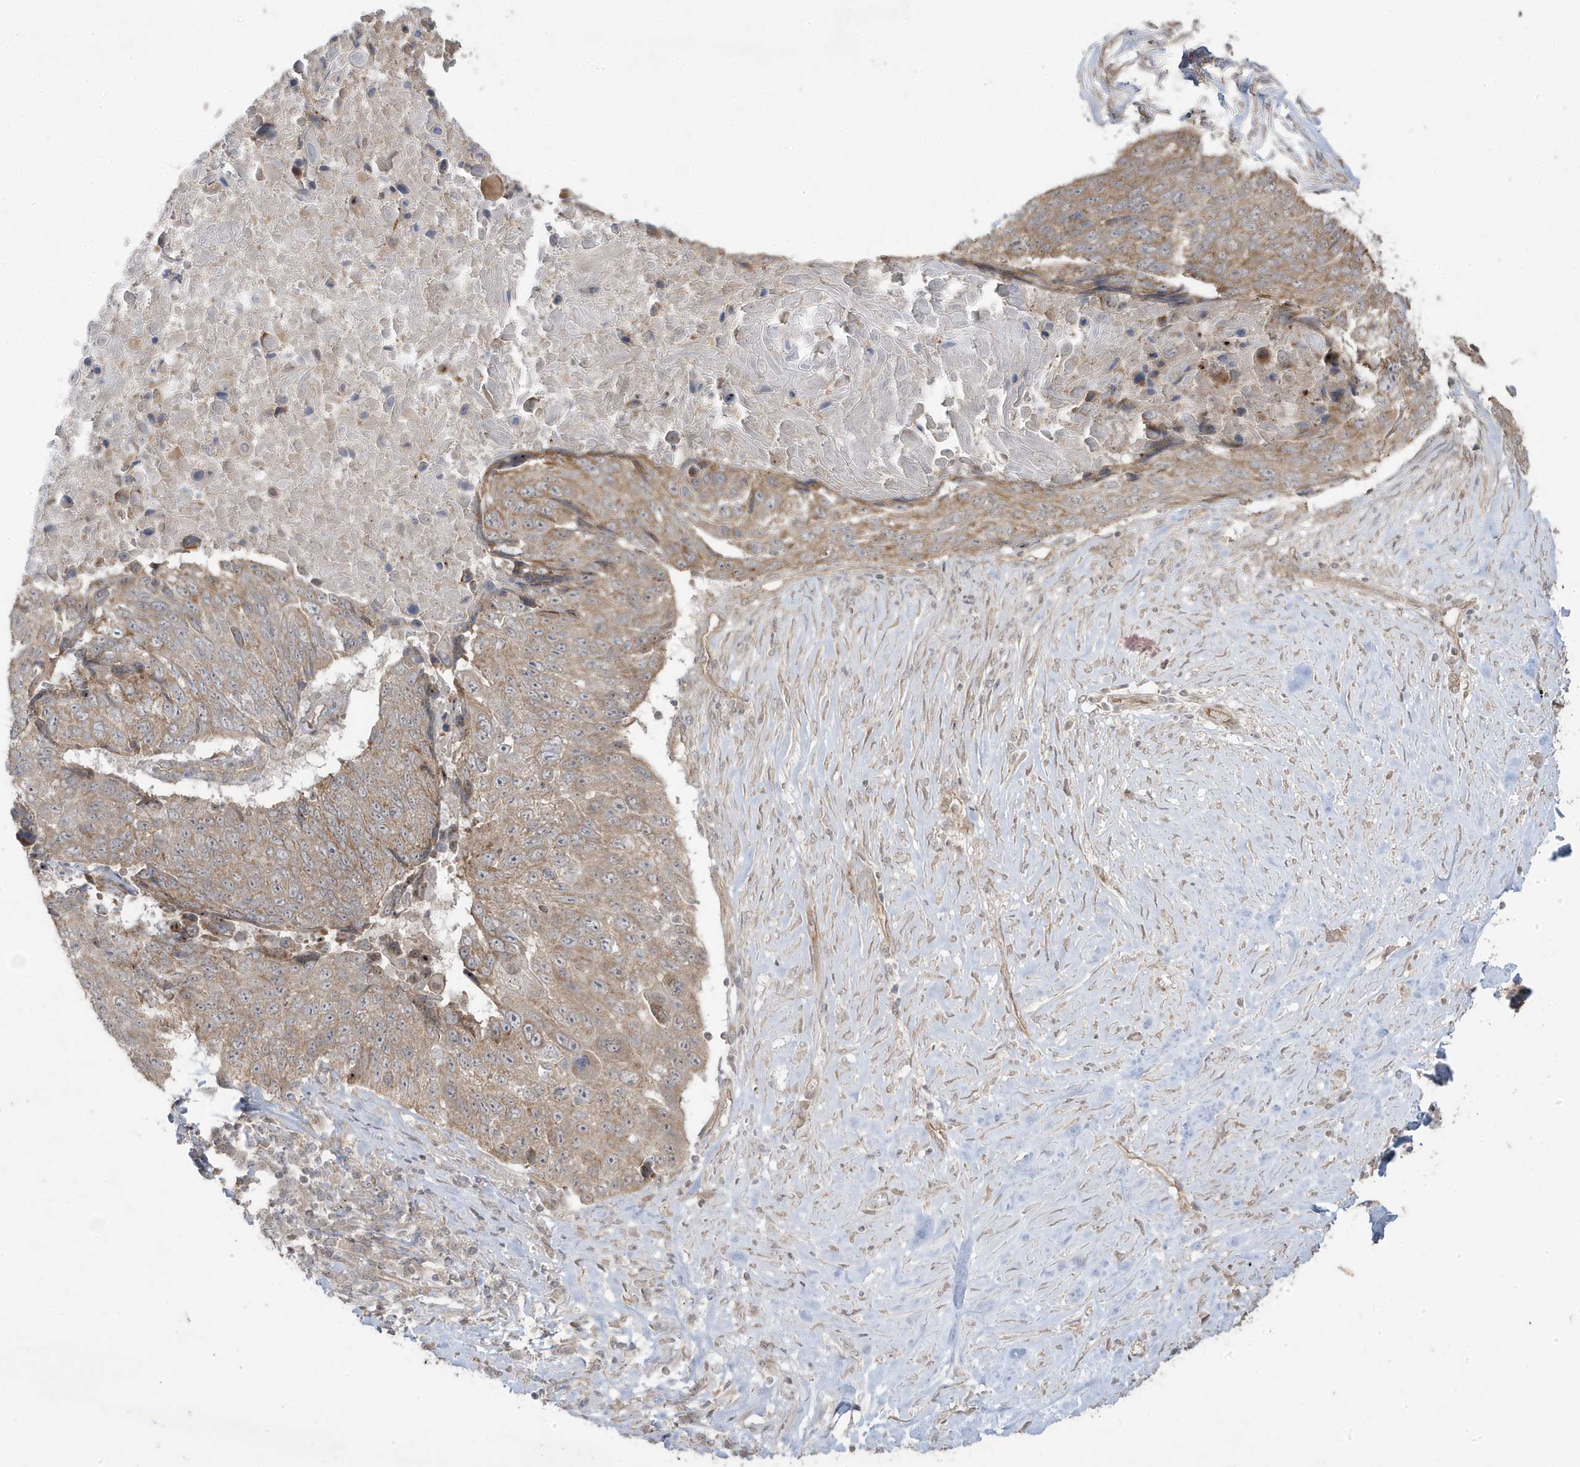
{"staining": {"intensity": "moderate", "quantity": "25%-75%", "location": "cytoplasmic/membranous"}, "tissue": "lung cancer", "cell_type": "Tumor cells", "image_type": "cancer", "snomed": [{"axis": "morphology", "description": "Squamous cell carcinoma, NOS"}, {"axis": "topography", "description": "Lung"}], "caption": "Brown immunohistochemical staining in squamous cell carcinoma (lung) shows moderate cytoplasmic/membranous staining in about 25%-75% of tumor cells. Ihc stains the protein in brown and the nuclei are stained blue.", "gene": "DNAJC12", "patient": {"sex": "male", "age": 66}}